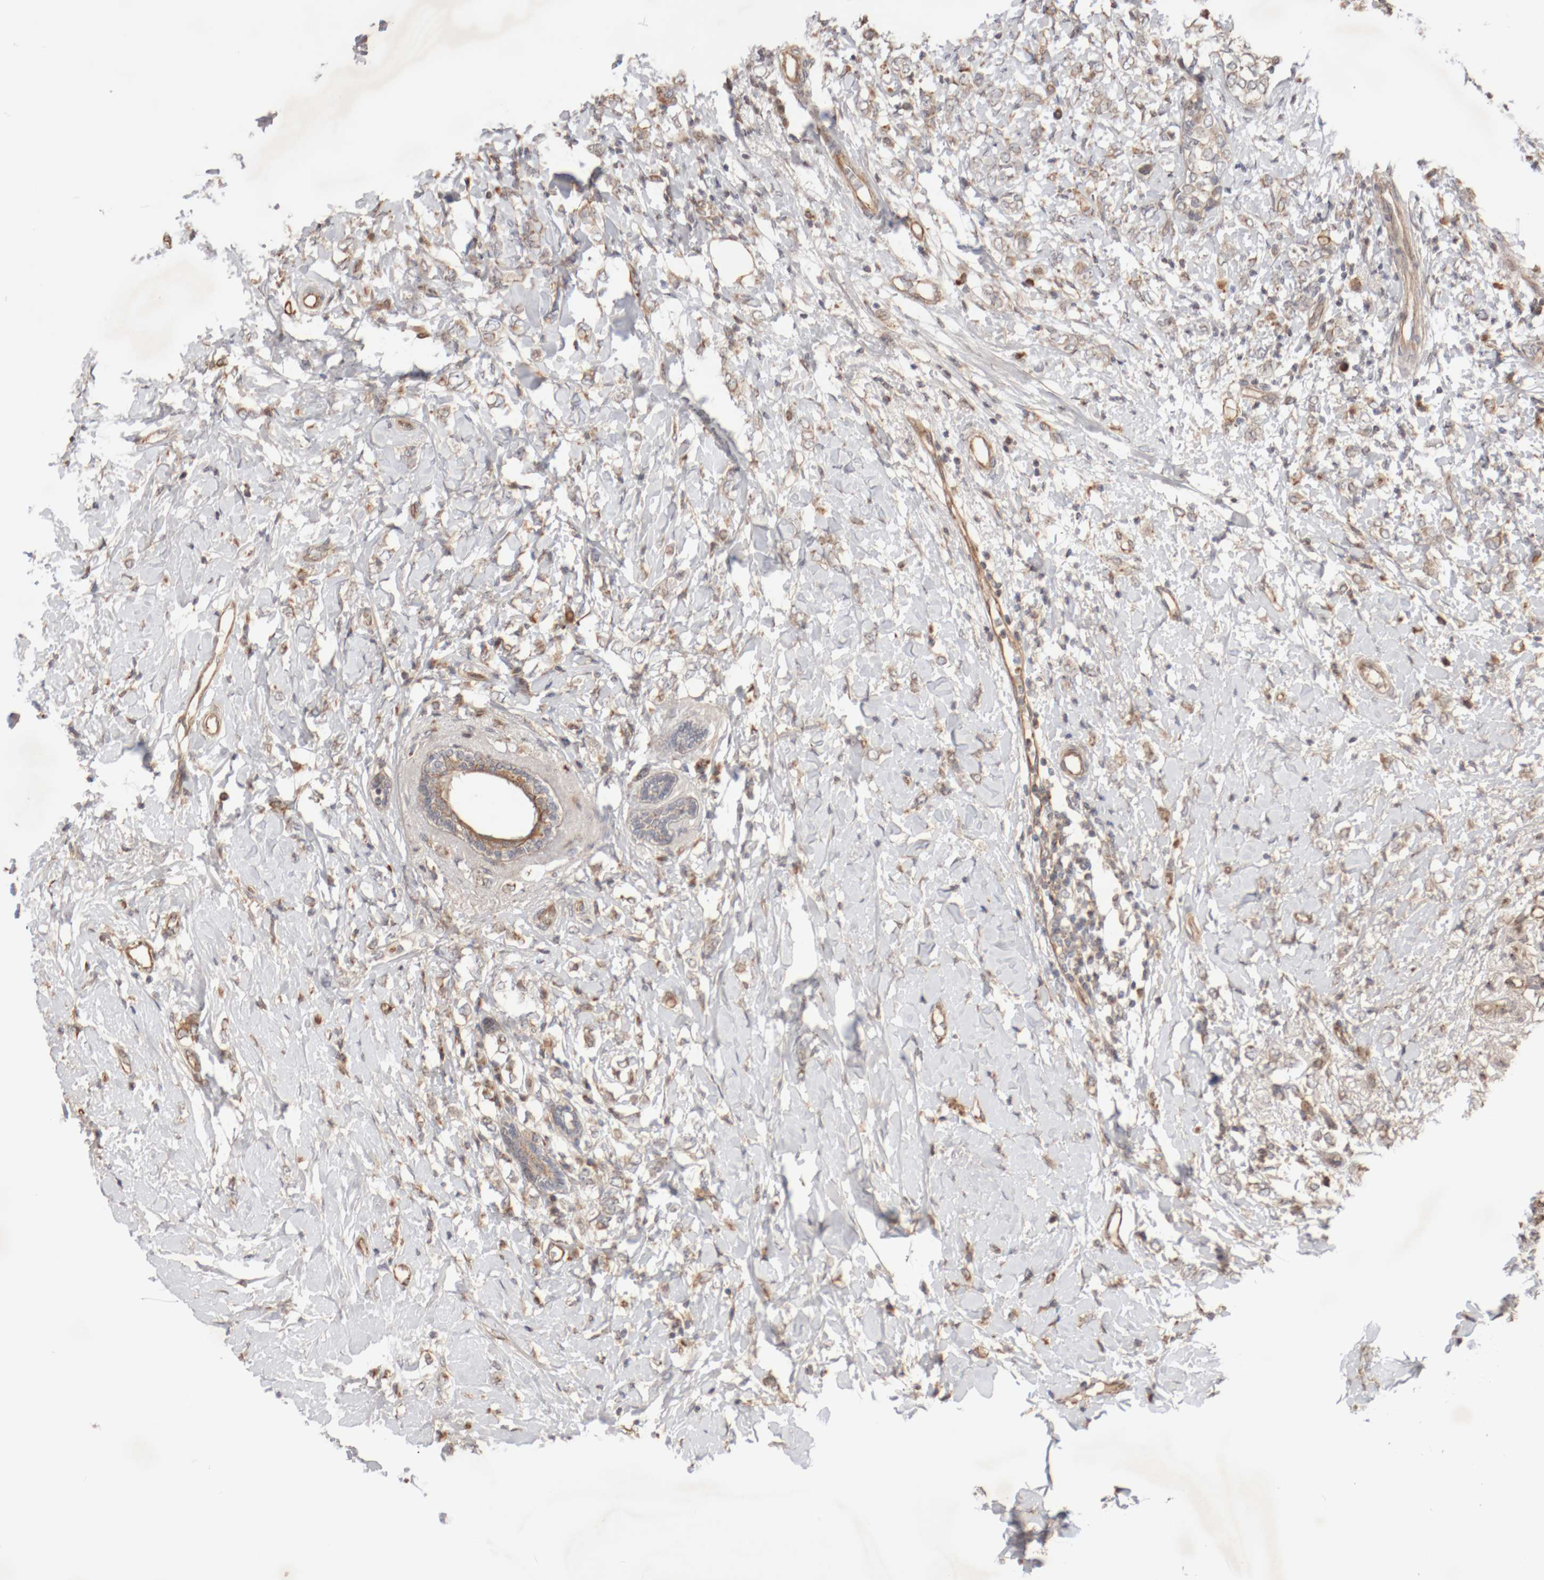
{"staining": {"intensity": "weak", "quantity": ">75%", "location": "cytoplasmic/membranous"}, "tissue": "breast cancer", "cell_type": "Tumor cells", "image_type": "cancer", "snomed": [{"axis": "morphology", "description": "Normal tissue, NOS"}, {"axis": "morphology", "description": "Lobular carcinoma"}, {"axis": "topography", "description": "Breast"}], "caption": "The image displays a brown stain indicating the presence of a protein in the cytoplasmic/membranous of tumor cells in lobular carcinoma (breast).", "gene": "DPH7", "patient": {"sex": "female", "age": 47}}